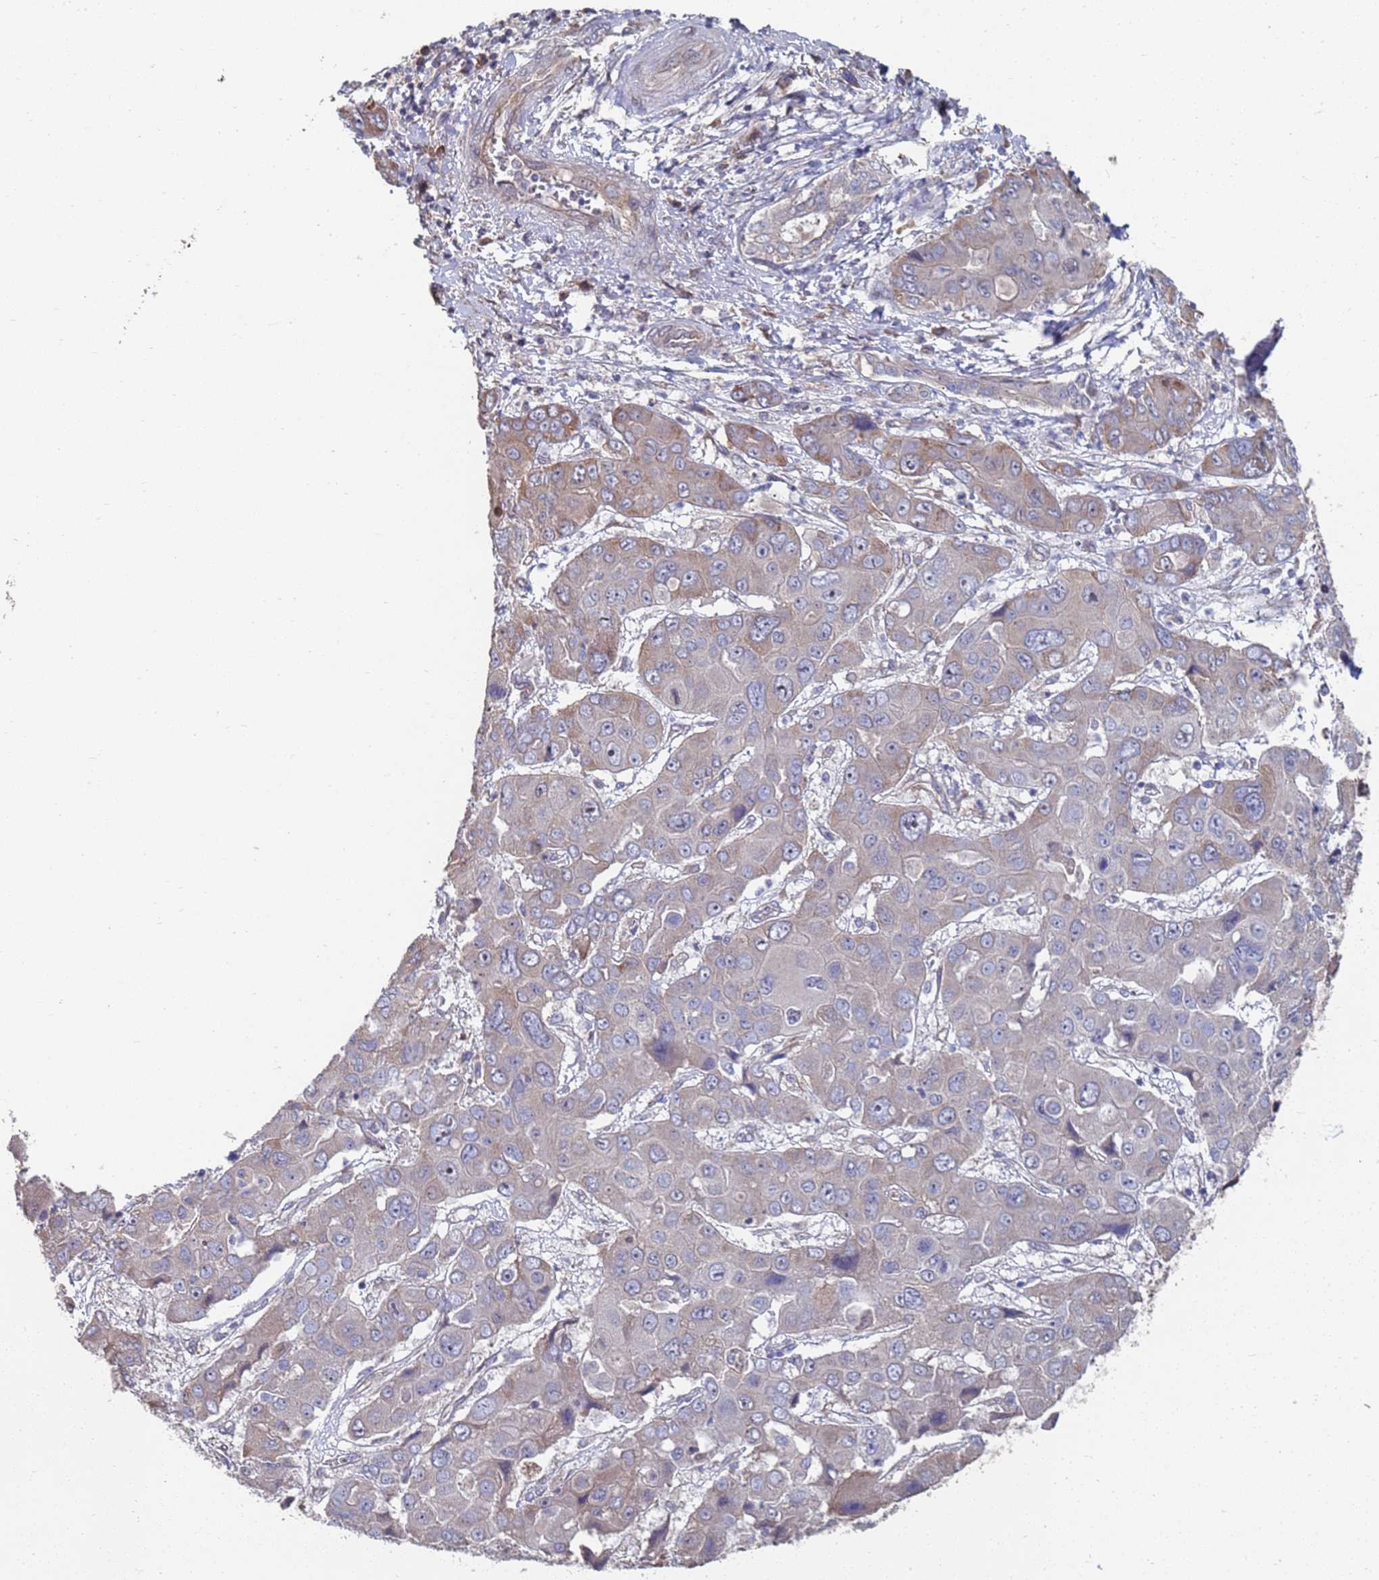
{"staining": {"intensity": "moderate", "quantity": "<25%", "location": "cytoplasmic/membranous"}, "tissue": "liver cancer", "cell_type": "Tumor cells", "image_type": "cancer", "snomed": [{"axis": "morphology", "description": "Cholangiocarcinoma"}, {"axis": "topography", "description": "Liver"}], "caption": "A micrograph of human cholangiocarcinoma (liver) stained for a protein demonstrates moderate cytoplasmic/membranous brown staining in tumor cells.", "gene": "CFAP119", "patient": {"sex": "male", "age": 67}}